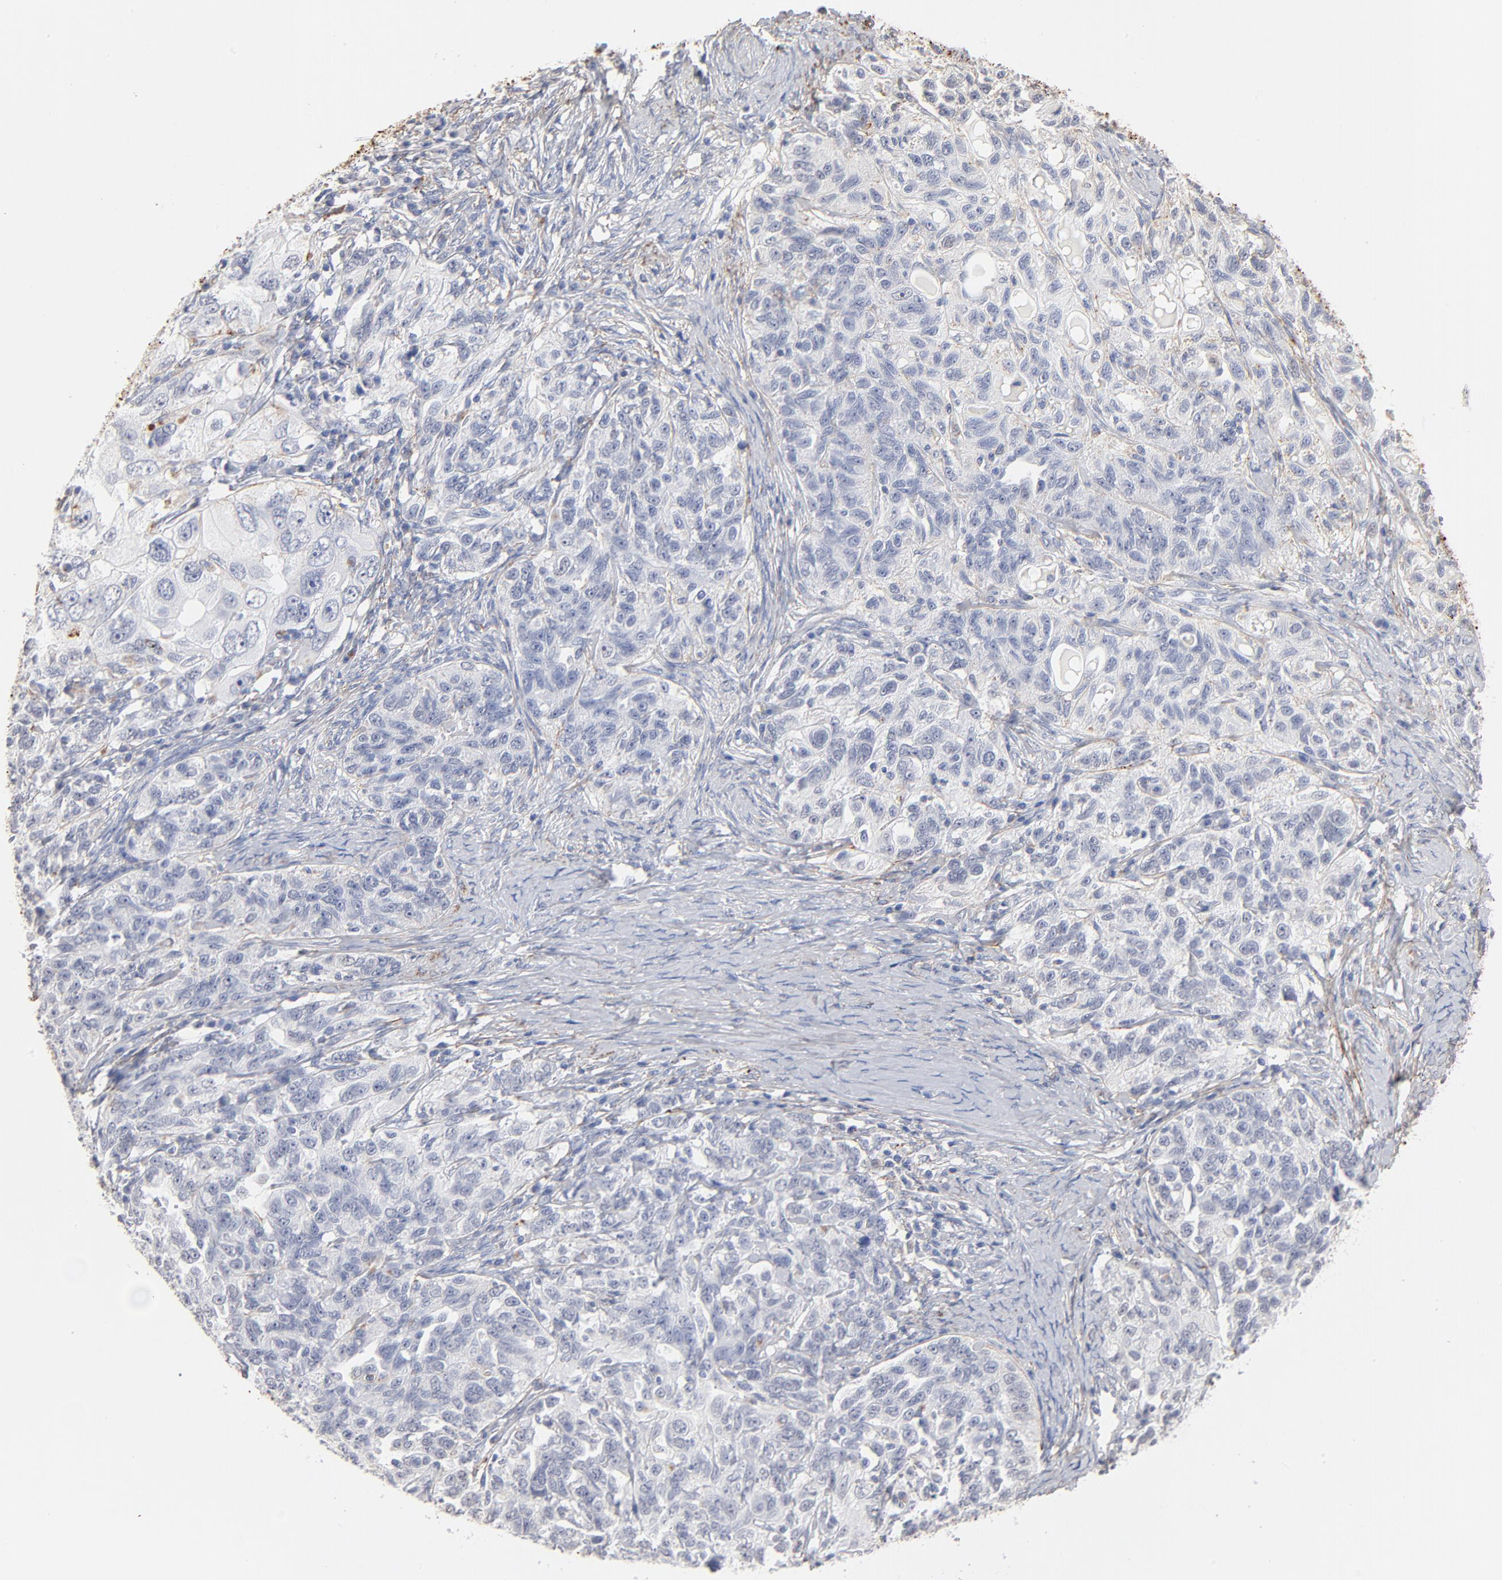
{"staining": {"intensity": "negative", "quantity": "none", "location": "none"}, "tissue": "ovarian cancer", "cell_type": "Tumor cells", "image_type": "cancer", "snomed": [{"axis": "morphology", "description": "Cystadenocarcinoma, serous, NOS"}, {"axis": "topography", "description": "Ovary"}], "caption": "This is an immunohistochemistry (IHC) micrograph of ovarian cancer (serous cystadenocarcinoma). There is no expression in tumor cells.", "gene": "LTBP2", "patient": {"sex": "female", "age": 82}}